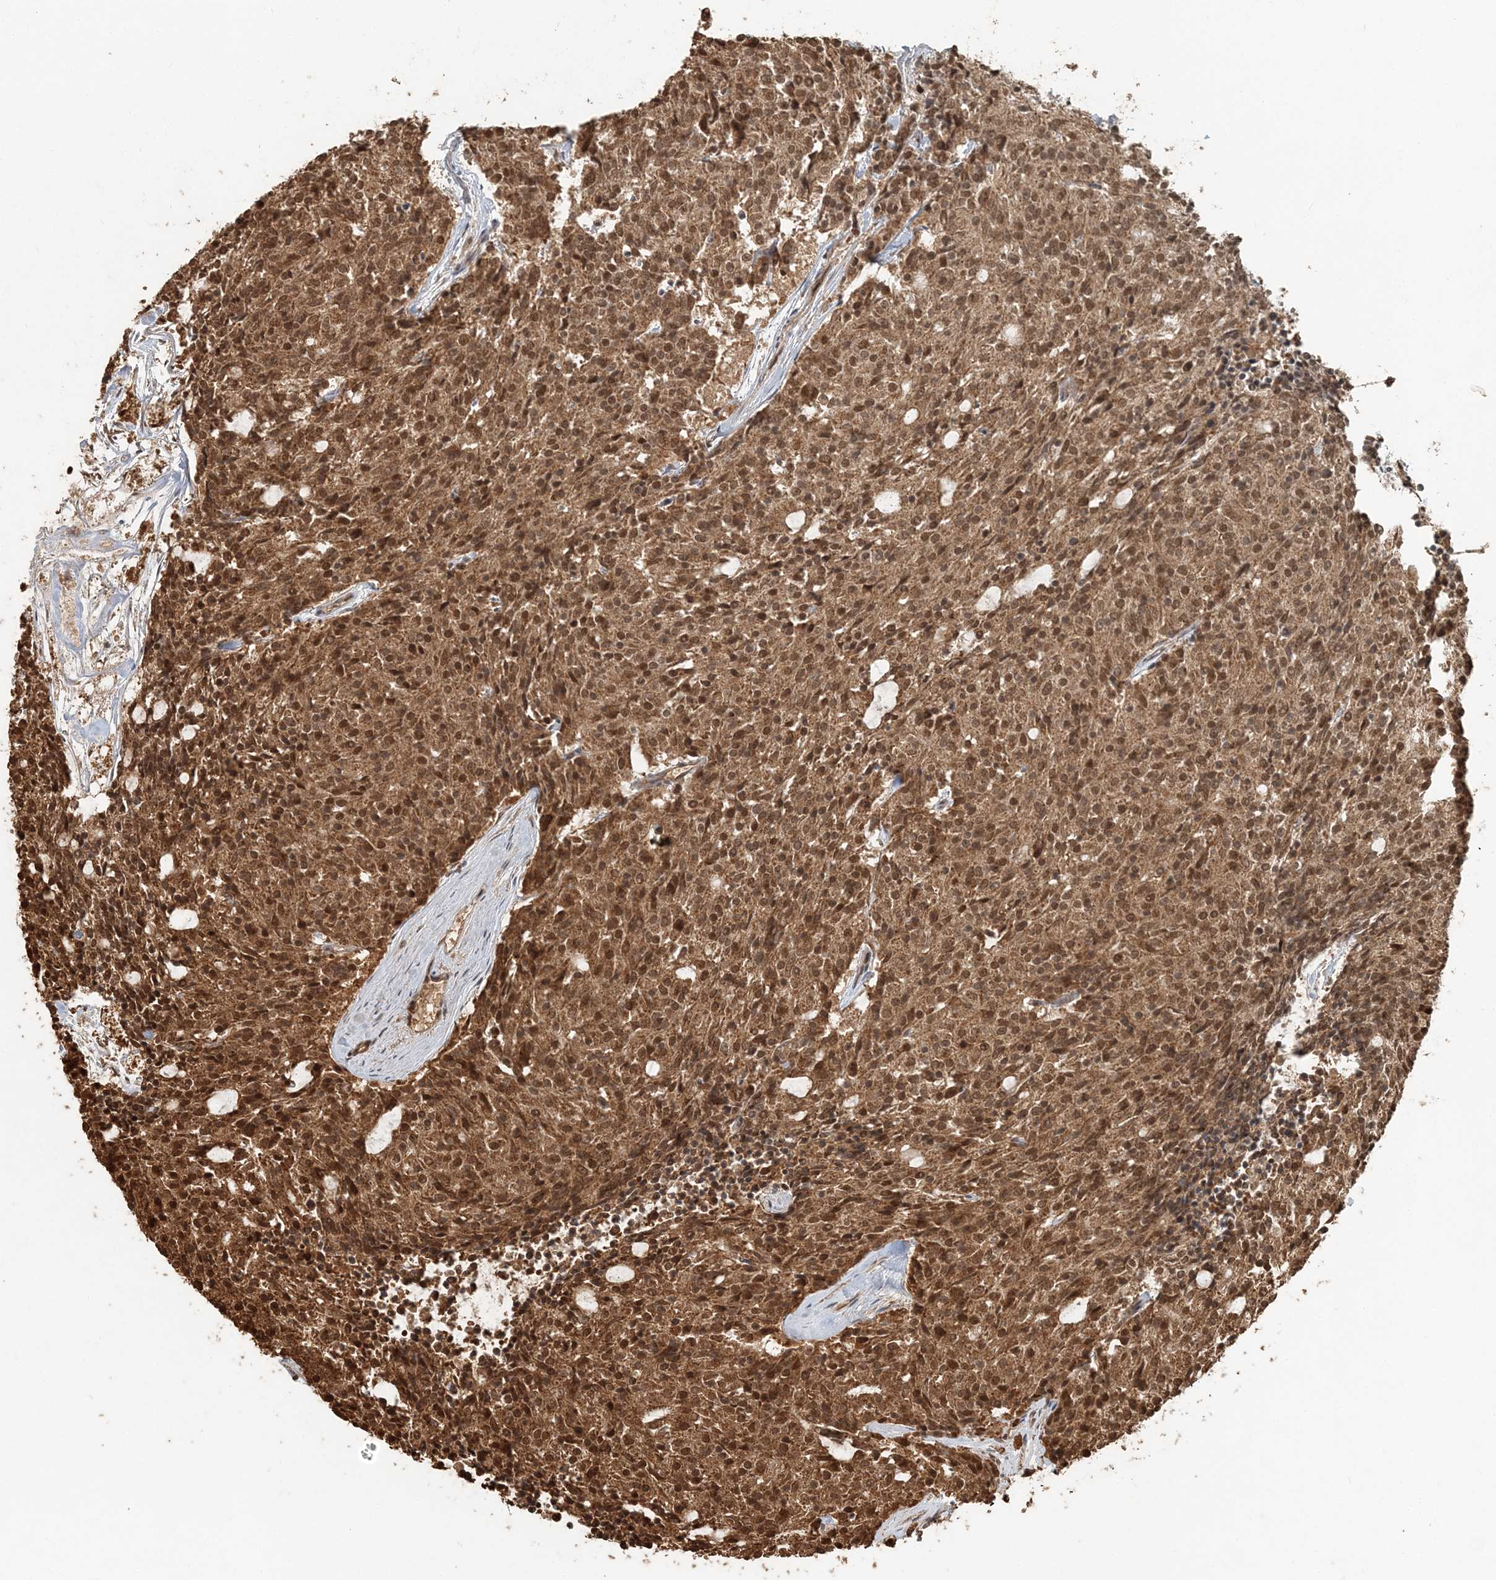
{"staining": {"intensity": "moderate", "quantity": ">75%", "location": "cytoplasmic/membranous,nuclear"}, "tissue": "carcinoid", "cell_type": "Tumor cells", "image_type": "cancer", "snomed": [{"axis": "morphology", "description": "Carcinoid, malignant, NOS"}, {"axis": "topography", "description": "Pancreas"}], "caption": "Immunohistochemical staining of human carcinoid exhibits moderate cytoplasmic/membranous and nuclear protein expression in approximately >75% of tumor cells. Nuclei are stained in blue.", "gene": "ARHGAP35", "patient": {"sex": "female", "age": 54}}